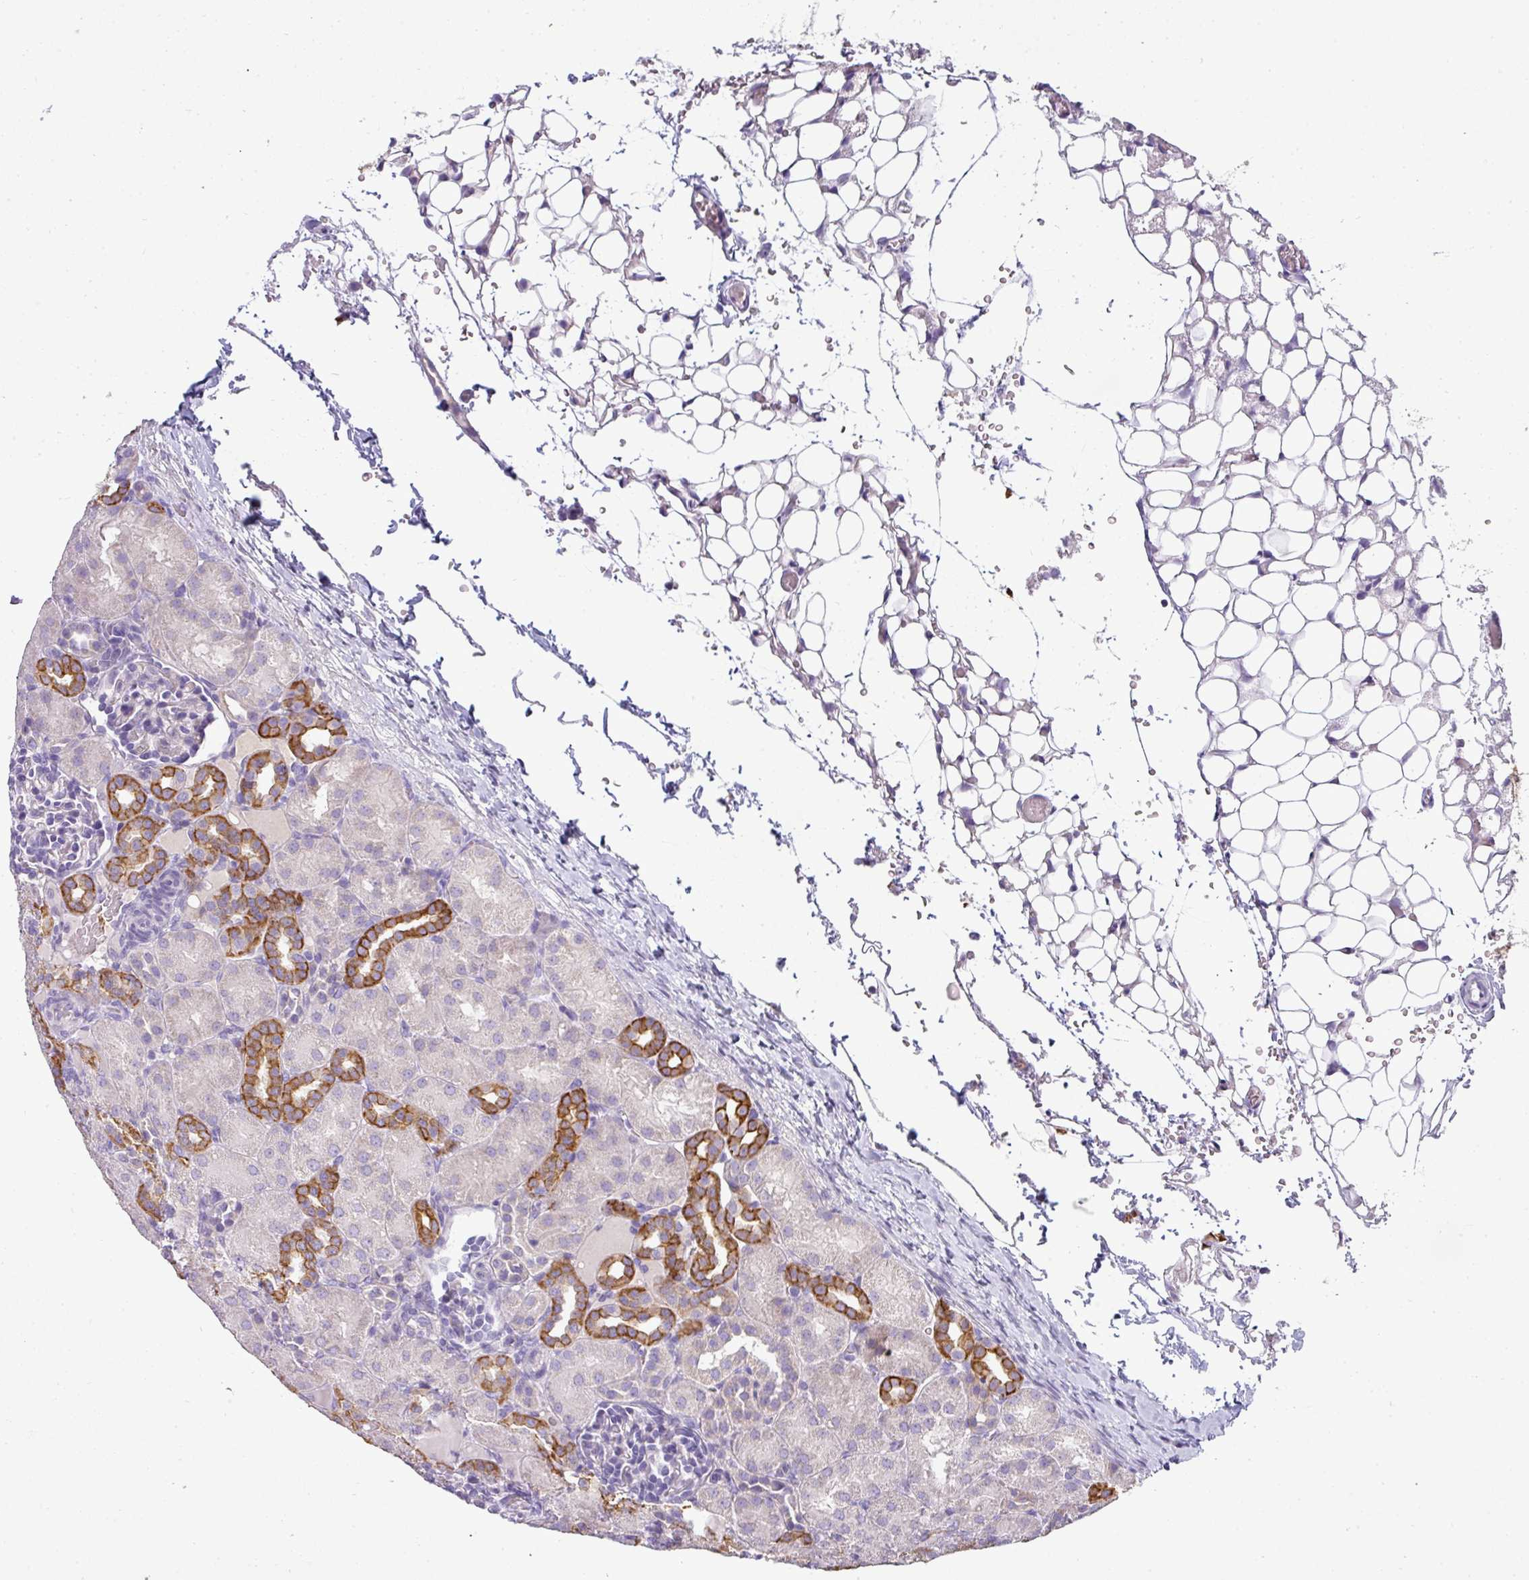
{"staining": {"intensity": "negative", "quantity": "none", "location": "none"}, "tissue": "kidney", "cell_type": "Cells in glomeruli", "image_type": "normal", "snomed": [{"axis": "morphology", "description": "Normal tissue, NOS"}, {"axis": "topography", "description": "Kidney"}], "caption": "This is a photomicrograph of immunohistochemistry staining of normal kidney, which shows no positivity in cells in glomeruli.", "gene": "ASXL3", "patient": {"sex": "male", "age": 1}}